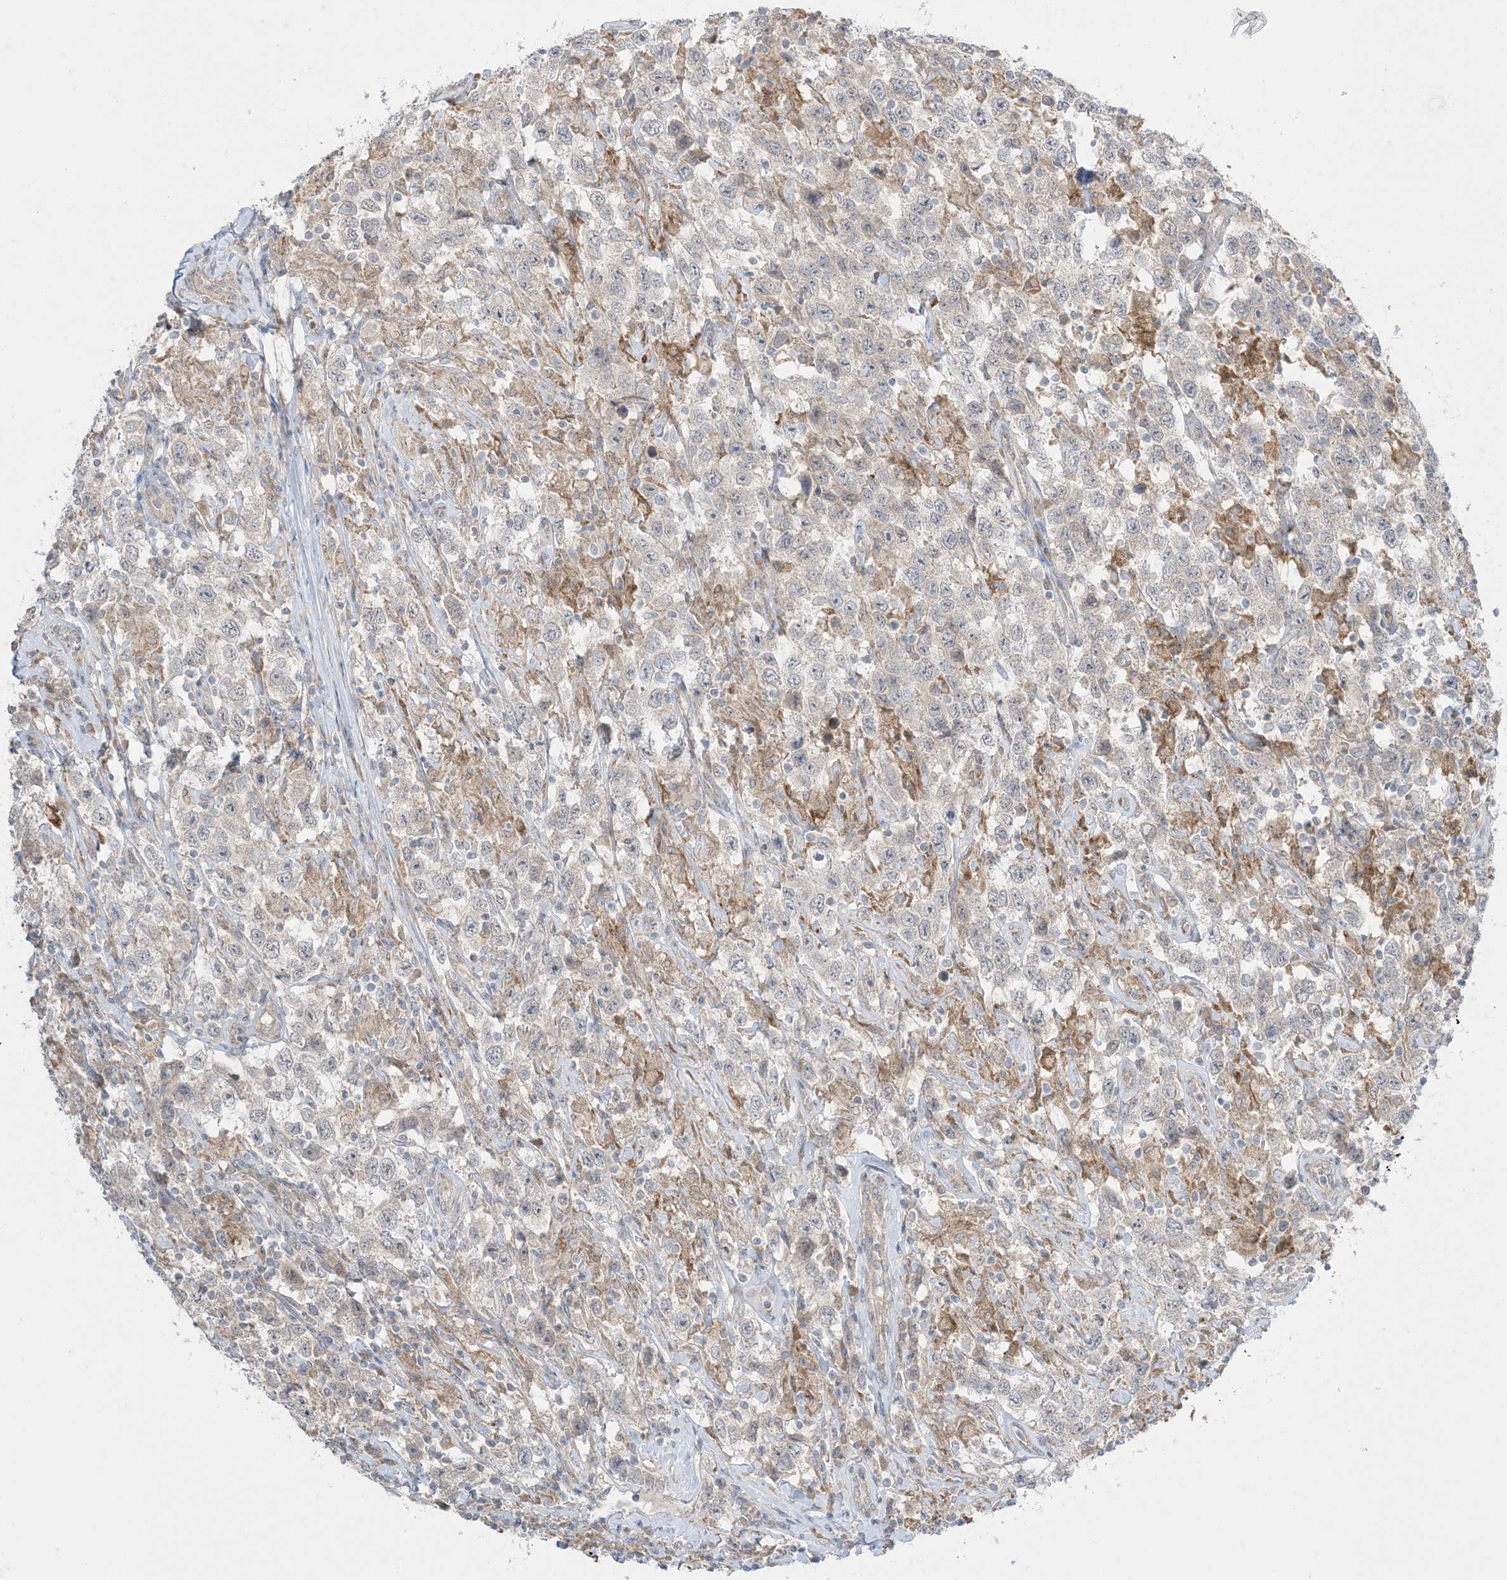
{"staining": {"intensity": "negative", "quantity": "none", "location": "none"}, "tissue": "testis cancer", "cell_type": "Tumor cells", "image_type": "cancer", "snomed": [{"axis": "morphology", "description": "Seminoma, NOS"}, {"axis": "topography", "description": "Testis"}], "caption": "Immunohistochemical staining of seminoma (testis) reveals no significant staining in tumor cells.", "gene": "ODC1", "patient": {"sex": "male", "age": 41}}